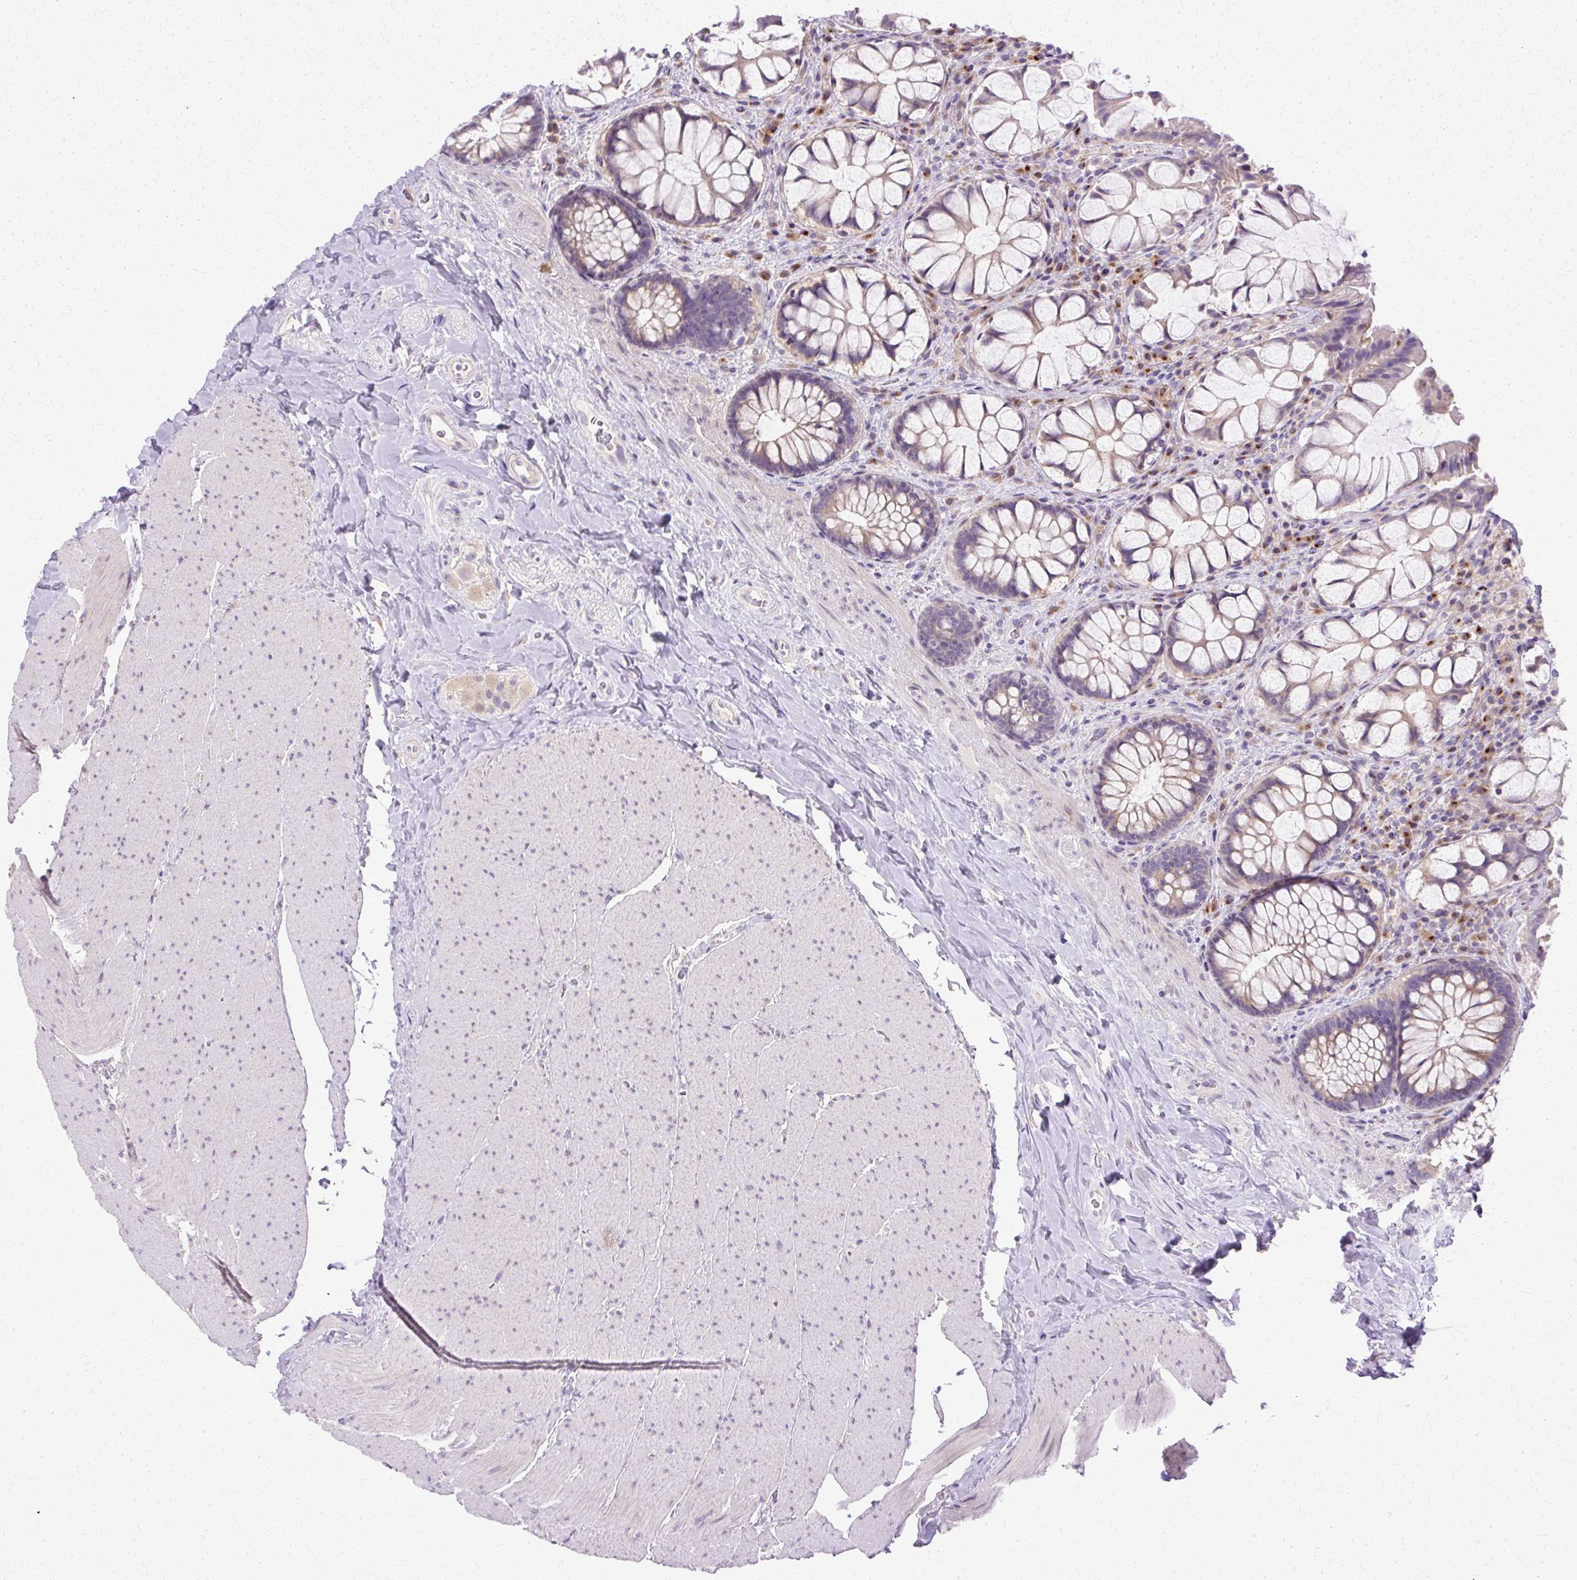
{"staining": {"intensity": "weak", "quantity": "25%-75%", "location": "cytoplasmic/membranous"}, "tissue": "rectum", "cell_type": "Glandular cells", "image_type": "normal", "snomed": [{"axis": "morphology", "description": "Normal tissue, NOS"}, {"axis": "topography", "description": "Rectum"}], "caption": "Rectum stained for a protein reveals weak cytoplasmic/membranous positivity in glandular cells. (DAB (3,3'-diaminobenzidine) IHC with brightfield microscopy, high magnification).", "gene": "TBC1D3B", "patient": {"sex": "female", "age": 58}}